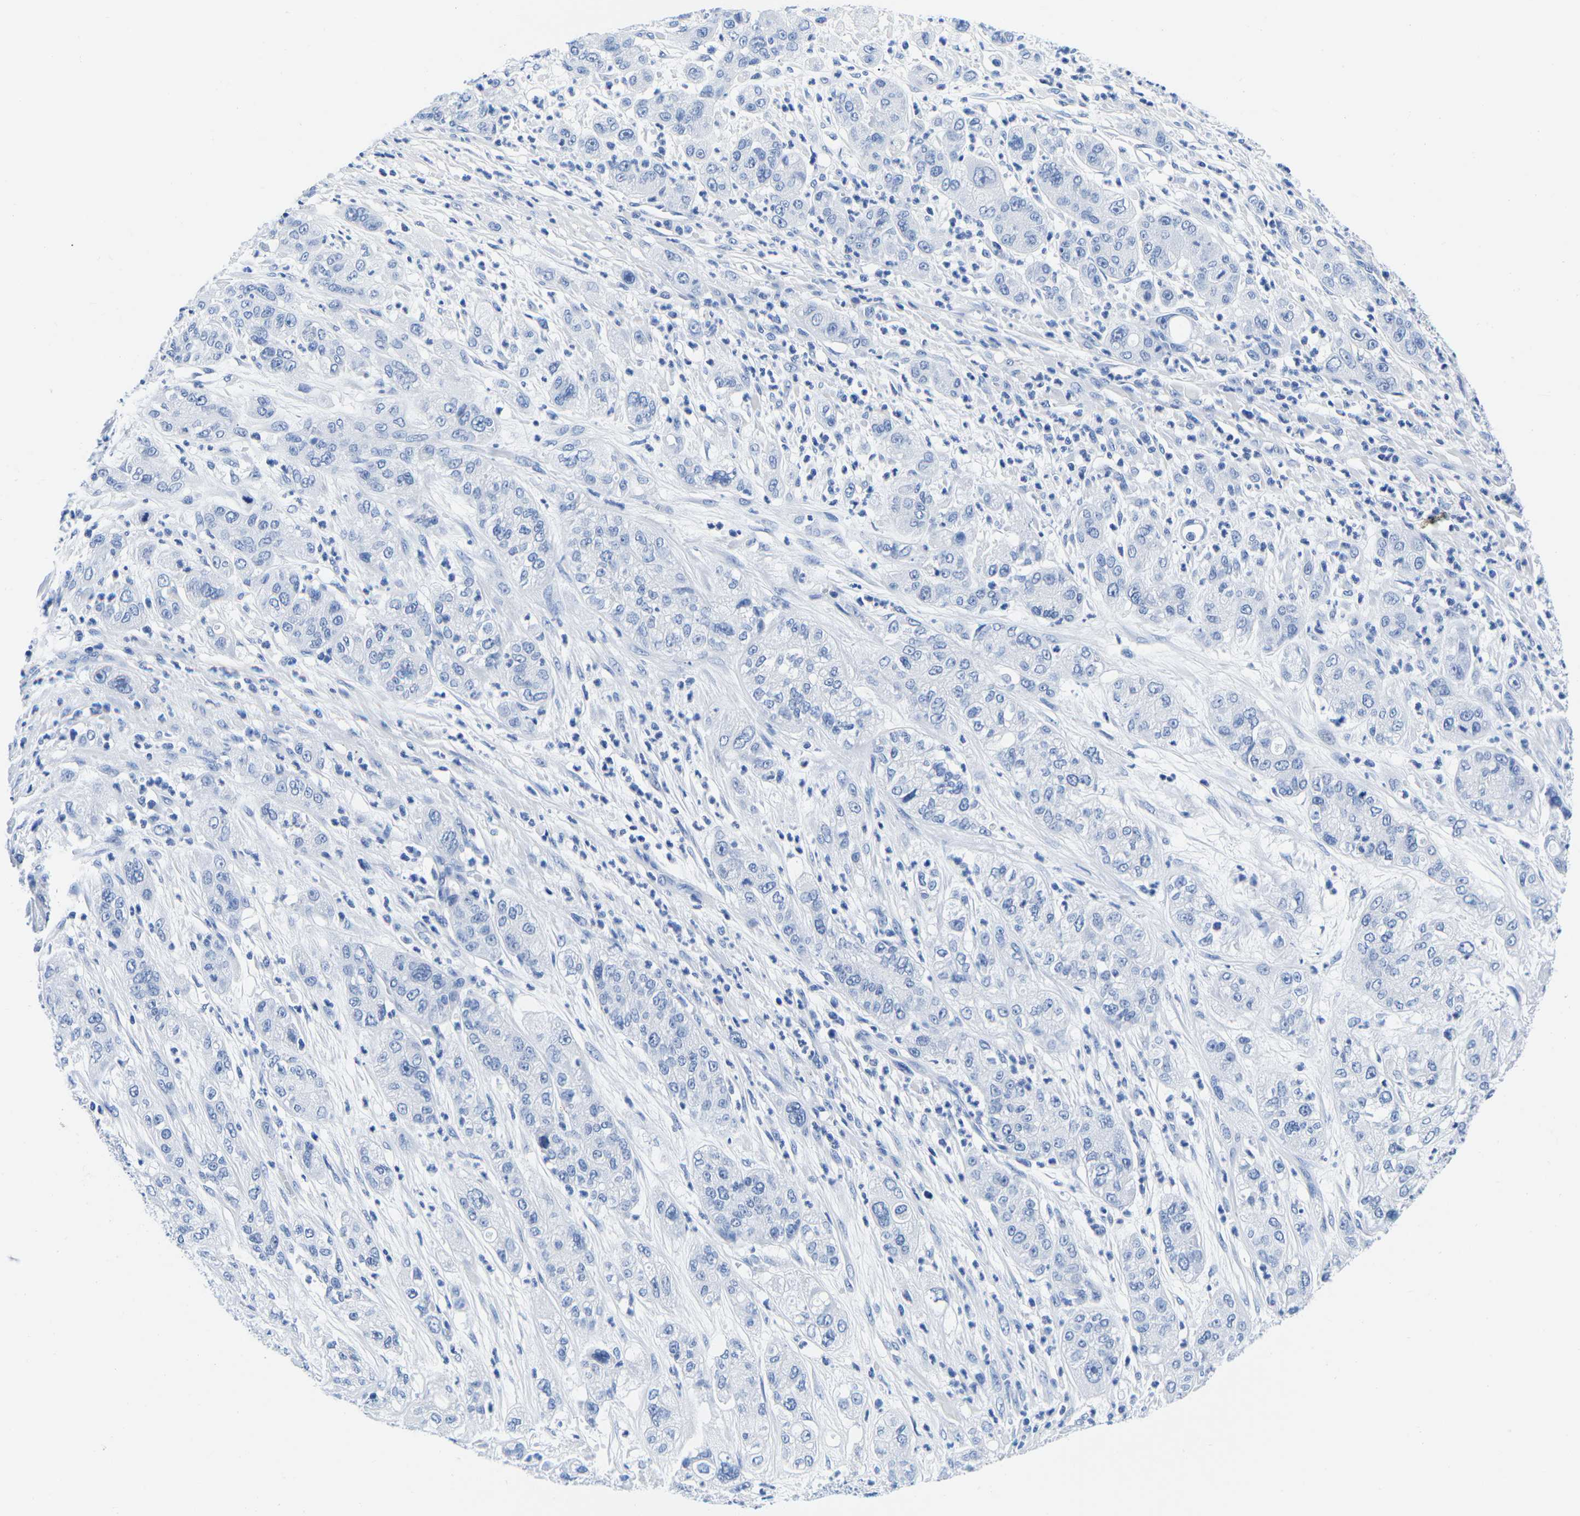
{"staining": {"intensity": "negative", "quantity": "none", "location": "none"}, "tissue": "pancreatic cancer", "cell_type": "Tumor cells", "image_type": "cancer", "snomed": [{"axis": "morphology", "description": "Adenocarcinoma, NOS"}, {"axis": "topography", "description": "Pancreas"}], "caption": "Immunohistochemistry photomicrograph of human pancreatic cancer (adenocarcinoma) stained for a protein (brown), which shows no expression in tumor cells.", "gene": "CYP1A2", "patient": {"sex": "female", "age": 78}}